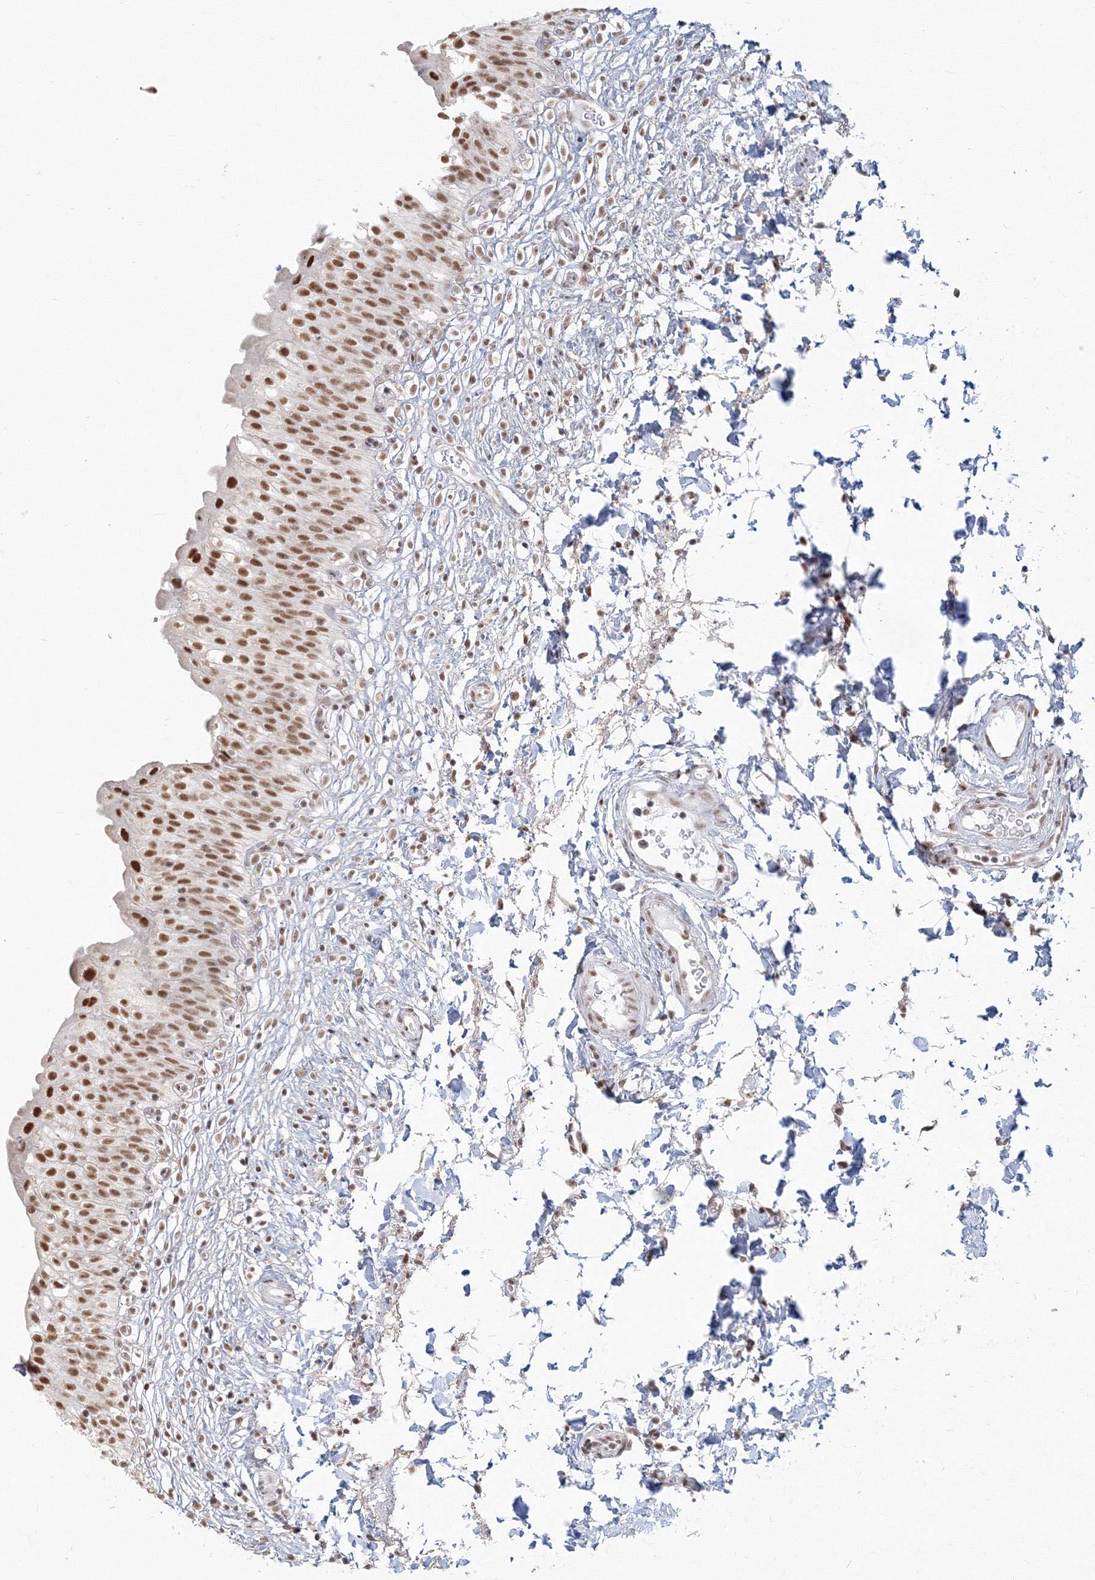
{"staining": {"intensity": "strong", "quantity": ">75%", "location": "nuclear"}, "tissue": "urinary bladder", "cell_type": "Urothelial cells", "image_type": "normal", "snomed": [{"axis": "morphology", "description": "Normal tissue, NOS"}, {"axis": "topography", "description": "Urinary bladder"}], "caption": "The immunohistochemical stain highlights strong nuclear expression in urothelial cells of normal urinary bladder. The staining is performed using DAB (3,3'-diaminobenzidine) brown chromogen to label protein expression. The nuclei are counter-stained blue using hematoxylin.", "gene": "PPP4R2", "patient": {"sex": "male", "age": 55}}